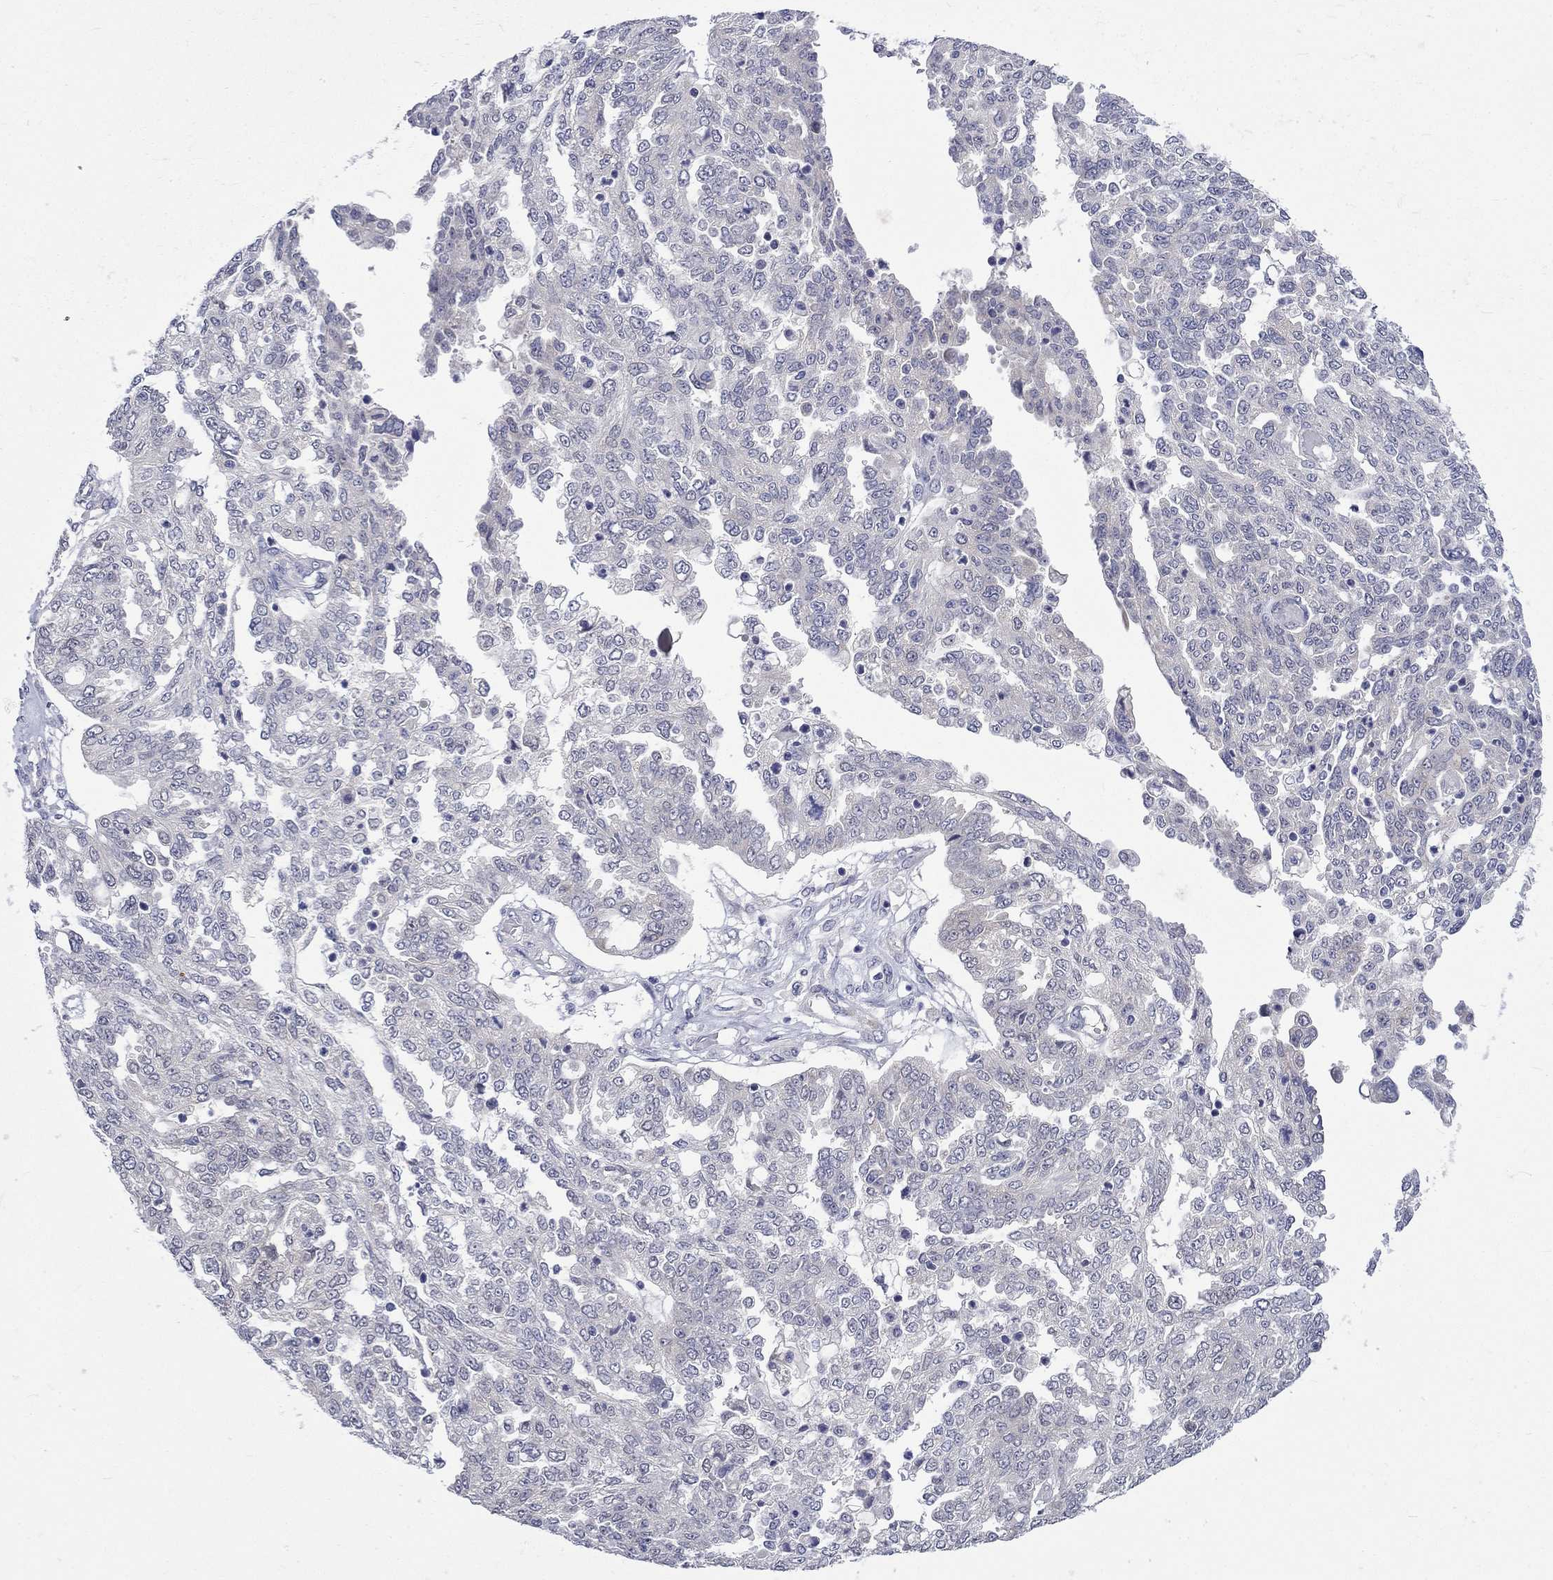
{"staining": {"intensity": "negative", "quantity": "none", "location": "none"}, "tissue": "ovarian cancer", "cell_type": "Tumor cells", "image_type": "cancer", "snomed": [{"axis": "morphology", "description": "Cystadenocarcinoma, serous, NOS"}, {"axis": "topography", "description": "Ovary"}], "caption": "Ovarian cancer was stained to show a protein in brown. There is no significant expression in tumor cells.", "gene": "CERS1", "patient": {"sex": "female", "age": 67}}